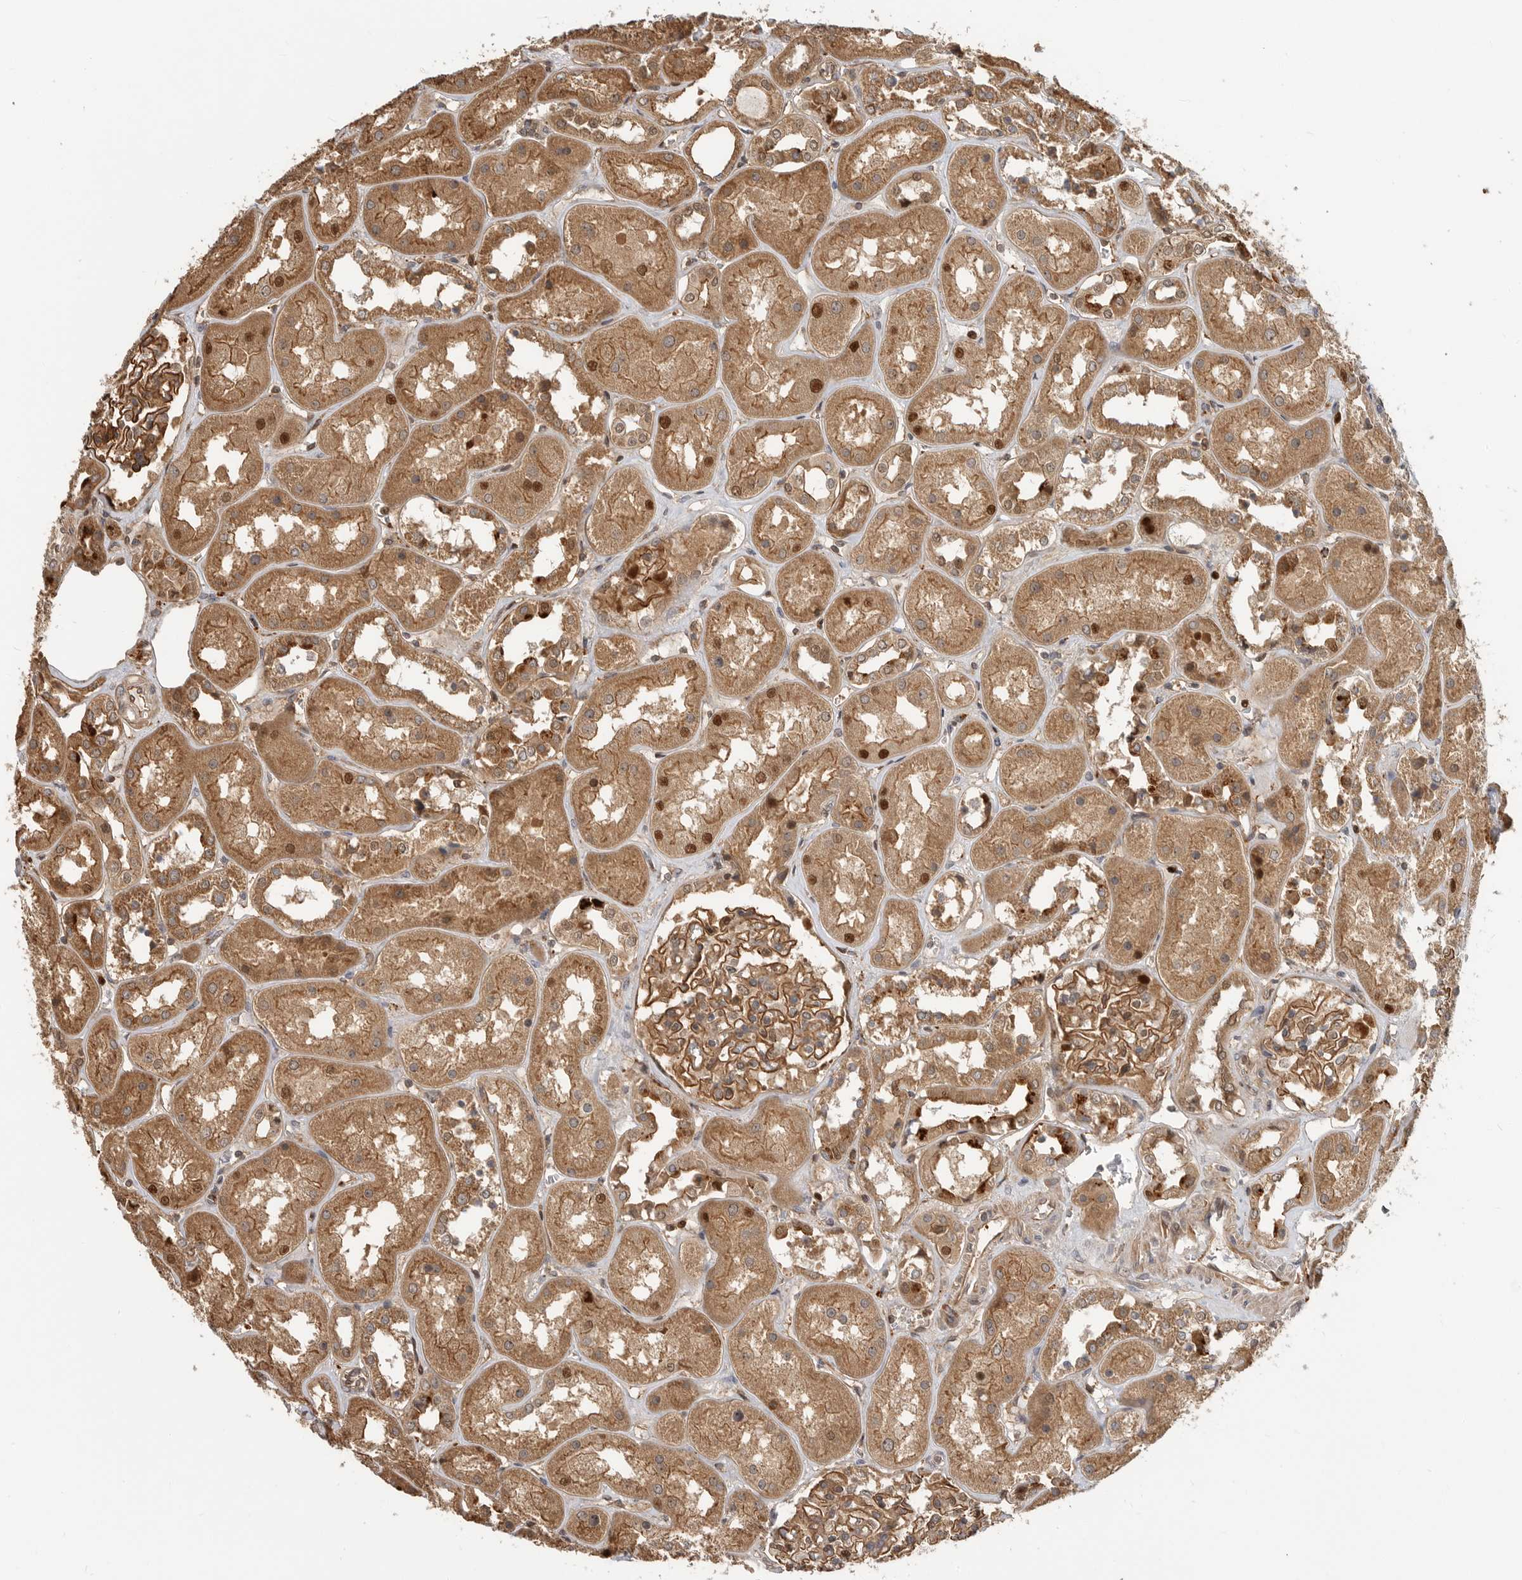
{"staining": {"intensity": "moderate", "quantity": ">75%", "location": "cytoplasmic/membranous,nuclear"}, "tissue": "kidney", "cell_type": "Cells in glomeruli", "image_type": "normal", "snomed": [{"axis": "morphology", "description": "Normal tissue, NOS"}, {"axis": "topography", "description": "Kidney"}], "caption": "A micrograph showing moderate cytoplasmic/membranous,nuclear expression in about >75% of cells in glomeruli in normal kidney, as visualized by brown immunohistochemical staining.", "gene": "STRAP", "patient": {"sex": "male", "age": 70}}